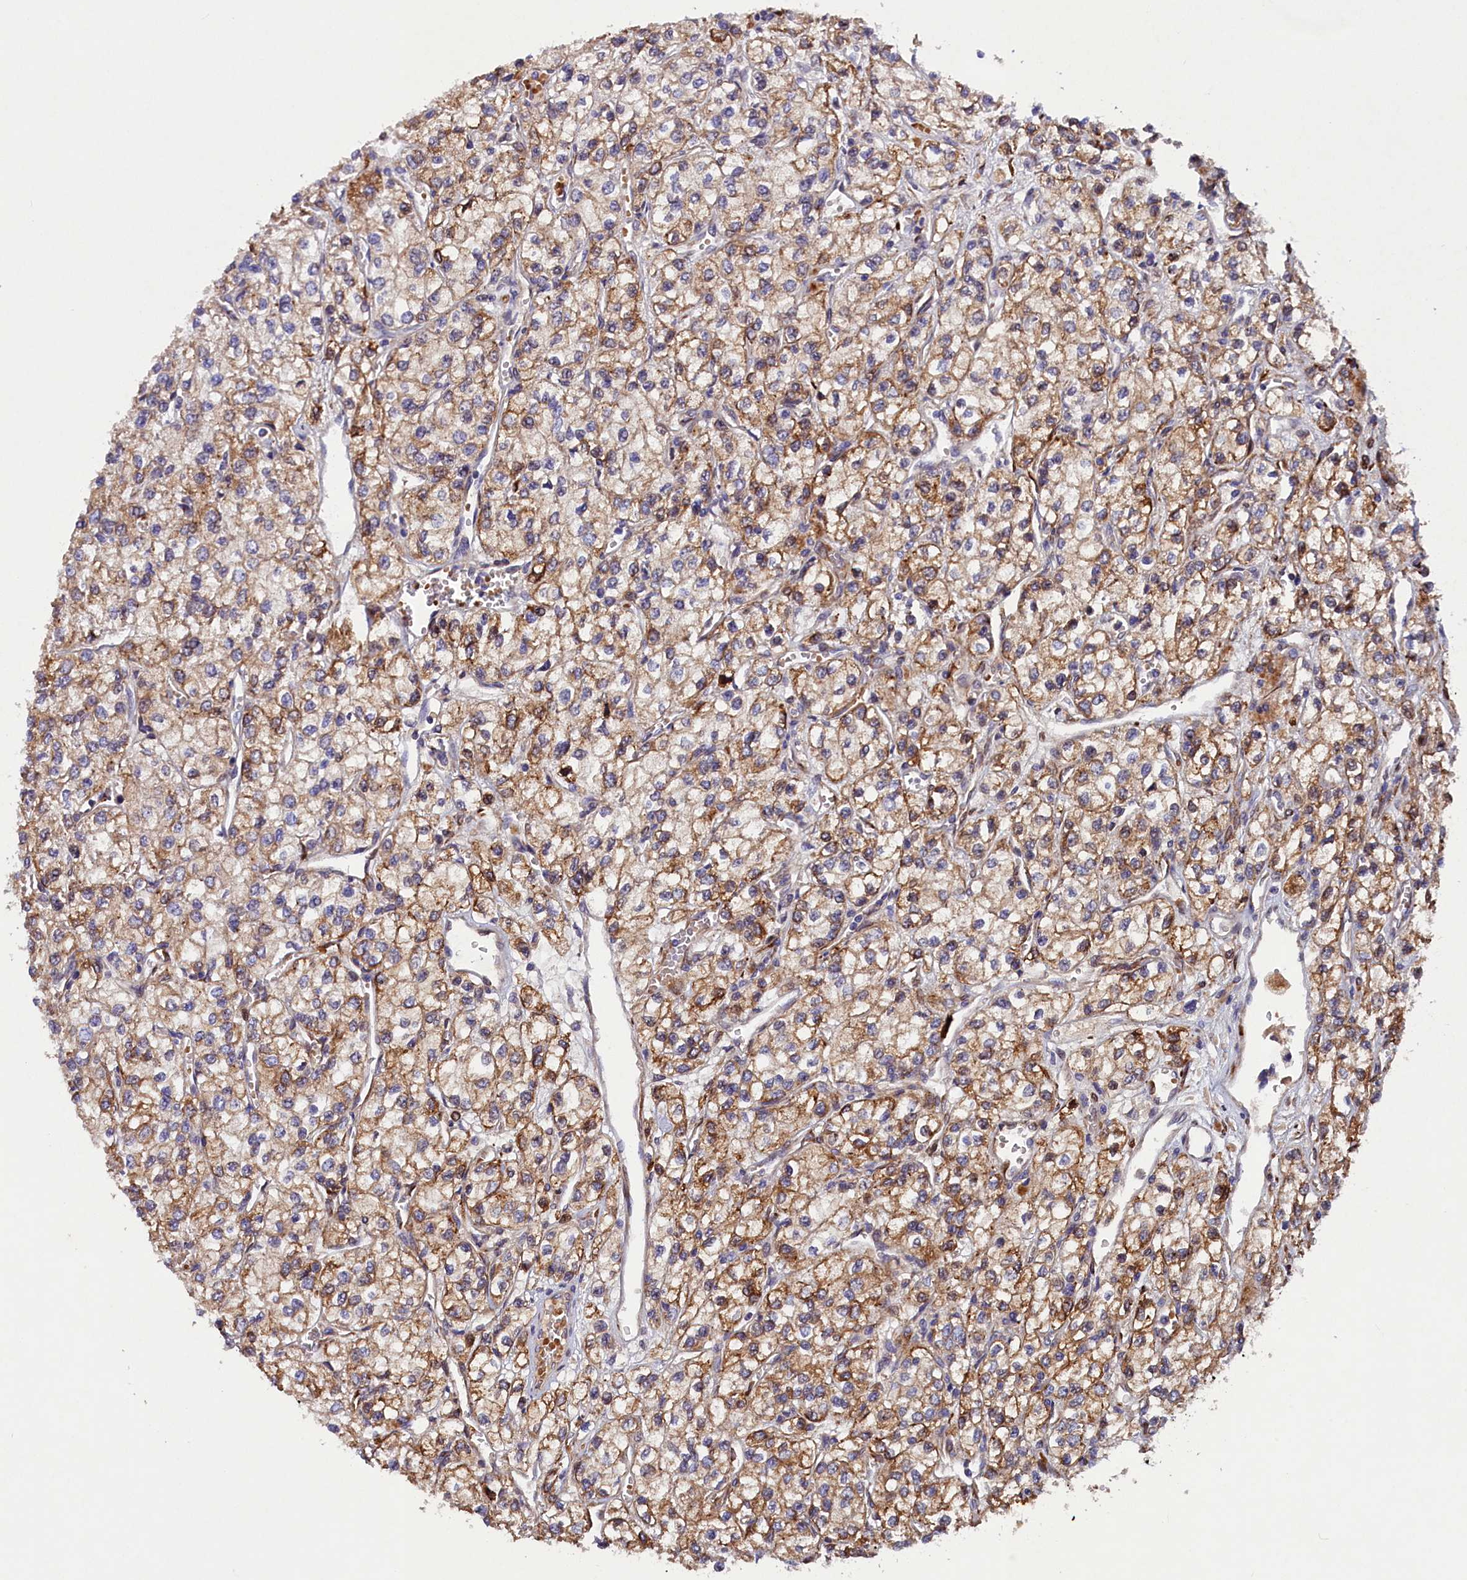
{"staining": {"intensity": "moderate", "quantity": ">75%", "location": "cytoplasmic/membranous"}, "tissue": "renal cancer", "cell_type": "Tumor cells", "image_type": "cancer", "snomed": [{"axis": "morphology", "description": "Adenocarcinoma, NOS"}, {"axis": "topography", "description": "Kidney"}], "caption": "This micrograph shows renal cancer (adenocarcinoma) stained with immunohistochemistry to label a protein in brown. The cytoplasmic/membranous of tumor cells show moderate positivity for the protein. Nuclei are counter-stained blue.", "gene": "ARRDC4", "patient": {"sex": "male", "age": 80}}